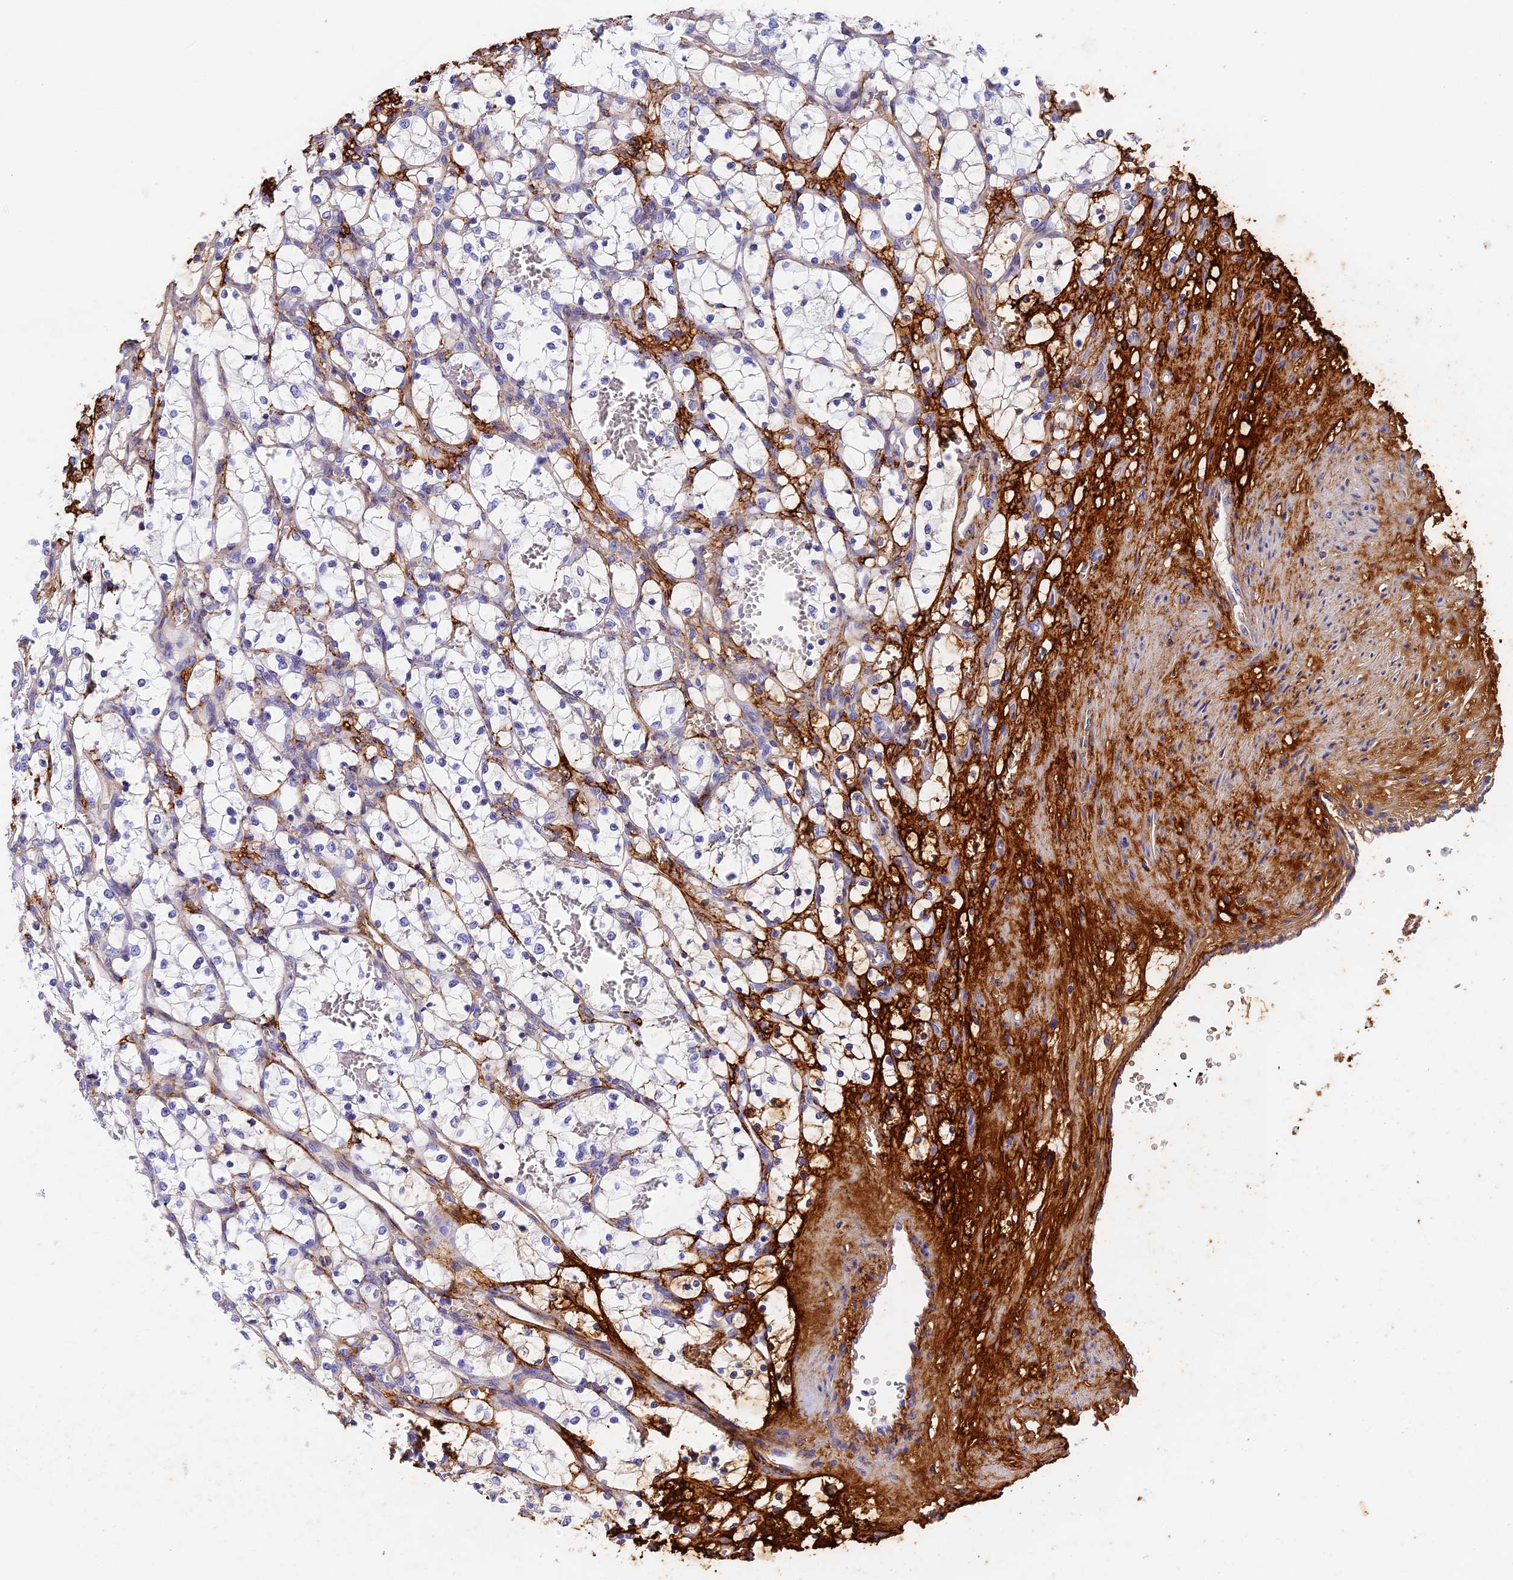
{"staining": {"intensity": "negative", "quantity": "none", "location": "none"}, "tissue": "renal cancer", "cell_type": "Tumor cells", "image_type": "cancer", "snomed": [{"axis": "morphology", "description": "Adenocarcinoma, NOS"}, {"axis": "topography", "description": "Kidney"}], "caption": "Immunohistochemistry of renal cancer (adenocarcinoma) displays no positivity in tumor cells. (DAB immunohistochemistry visualized using brightfield microscopy, high magnification).", "gene": "ITIH1", "patient": {"sex": "female", "age": 69}}